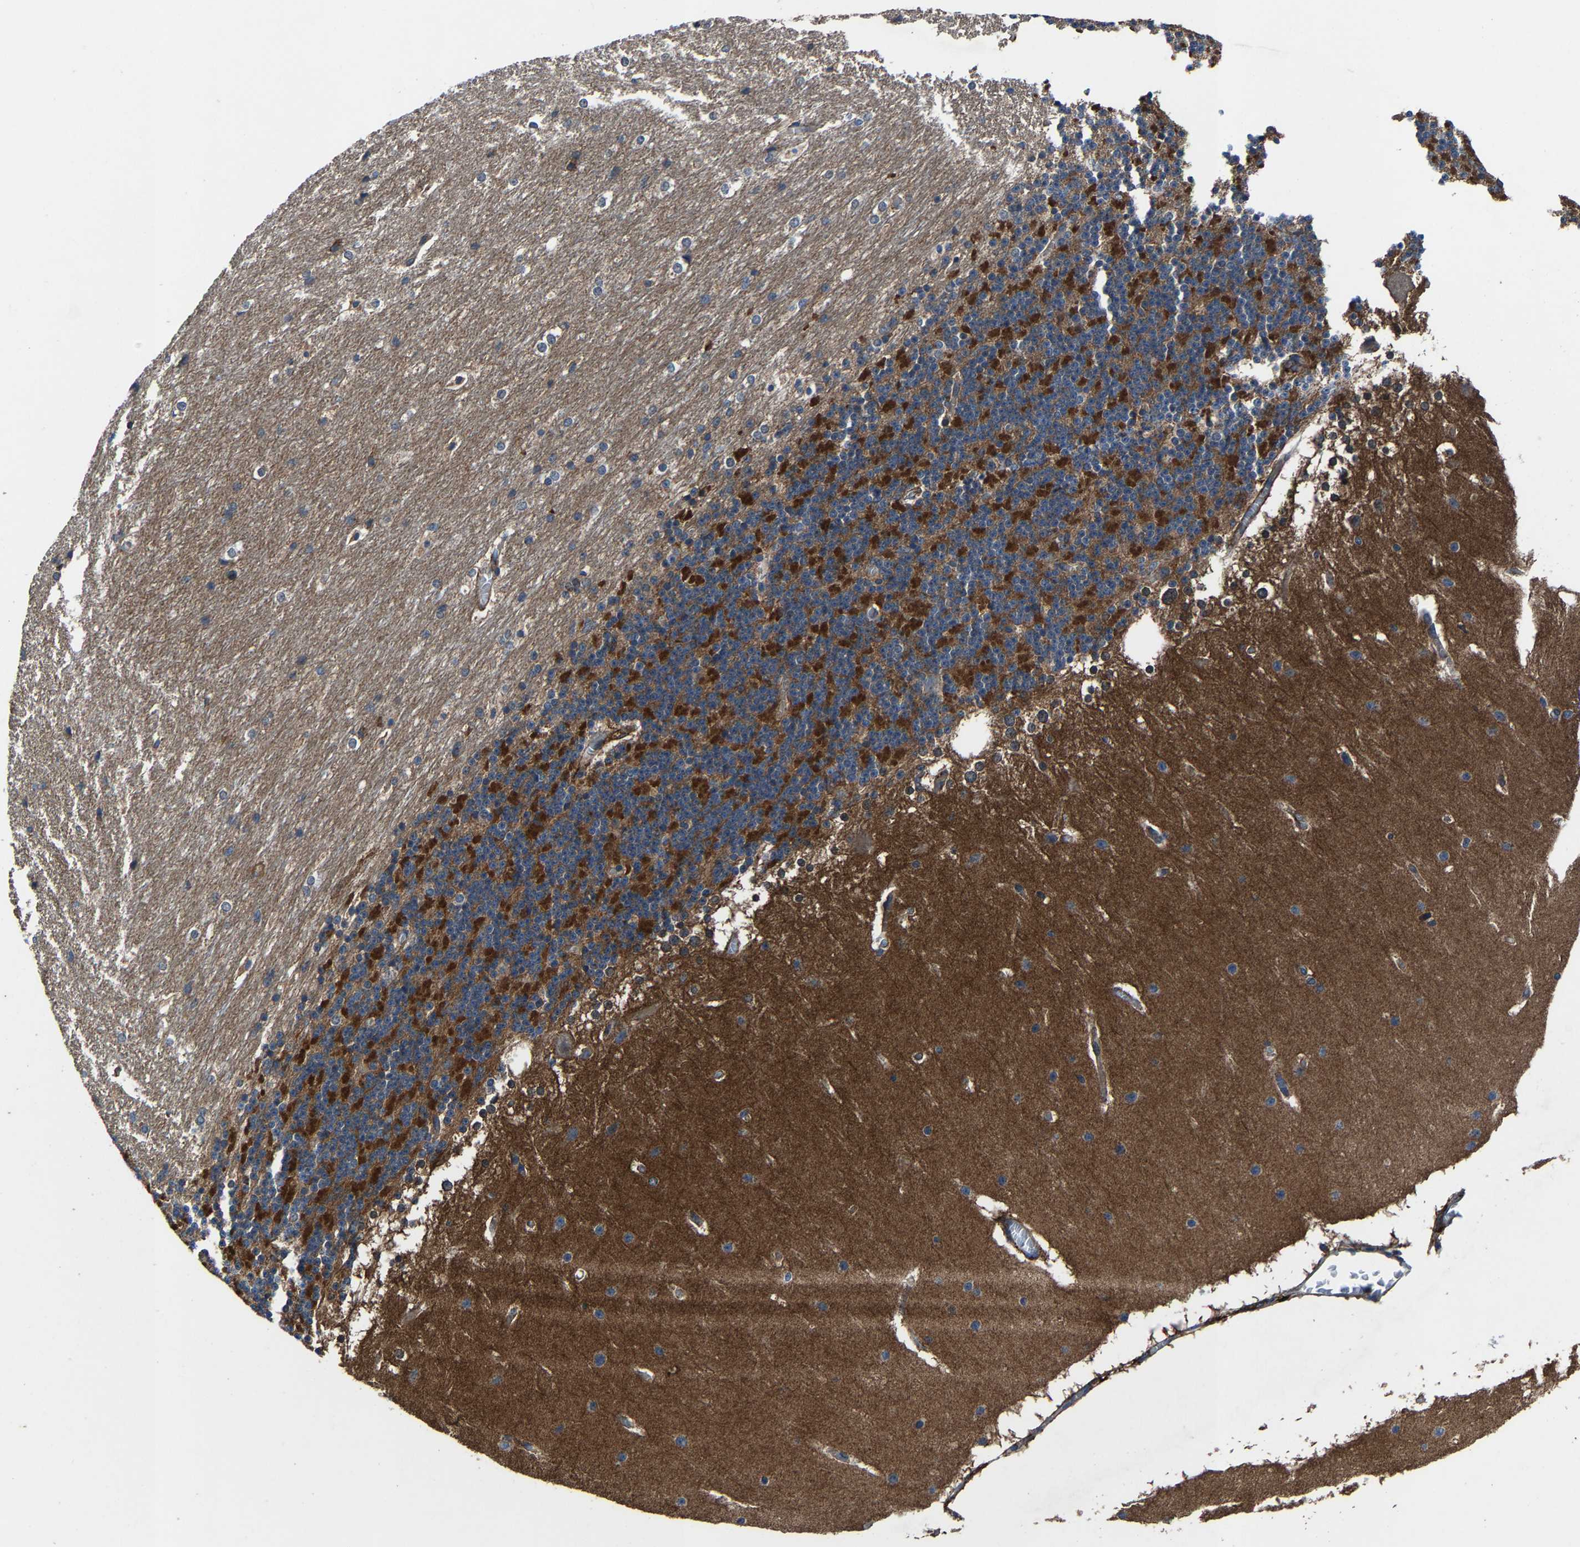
{"staining": {"intensity": "moderate", "quantity": "25%-75%", "location": "cytoplasmic/membranous"}, "tissue": "cerebellum", "cell_type": "Cells in granular layer", "image_type": "normal", "snomed": [{"axis": "morphology", "description": "Normal tissue, NOS"}, {"axis": "topography", "description": "Cerebellum"}], "caption": "DAB immunohistochemical staining of benign cerebellum exhibits moderate cytoplasmic/membranous protein staining in approximately 25%-75% of cells in granular layer.", "gene": "KIAA1958", "patient": {"sex": "female", "age": 19}}